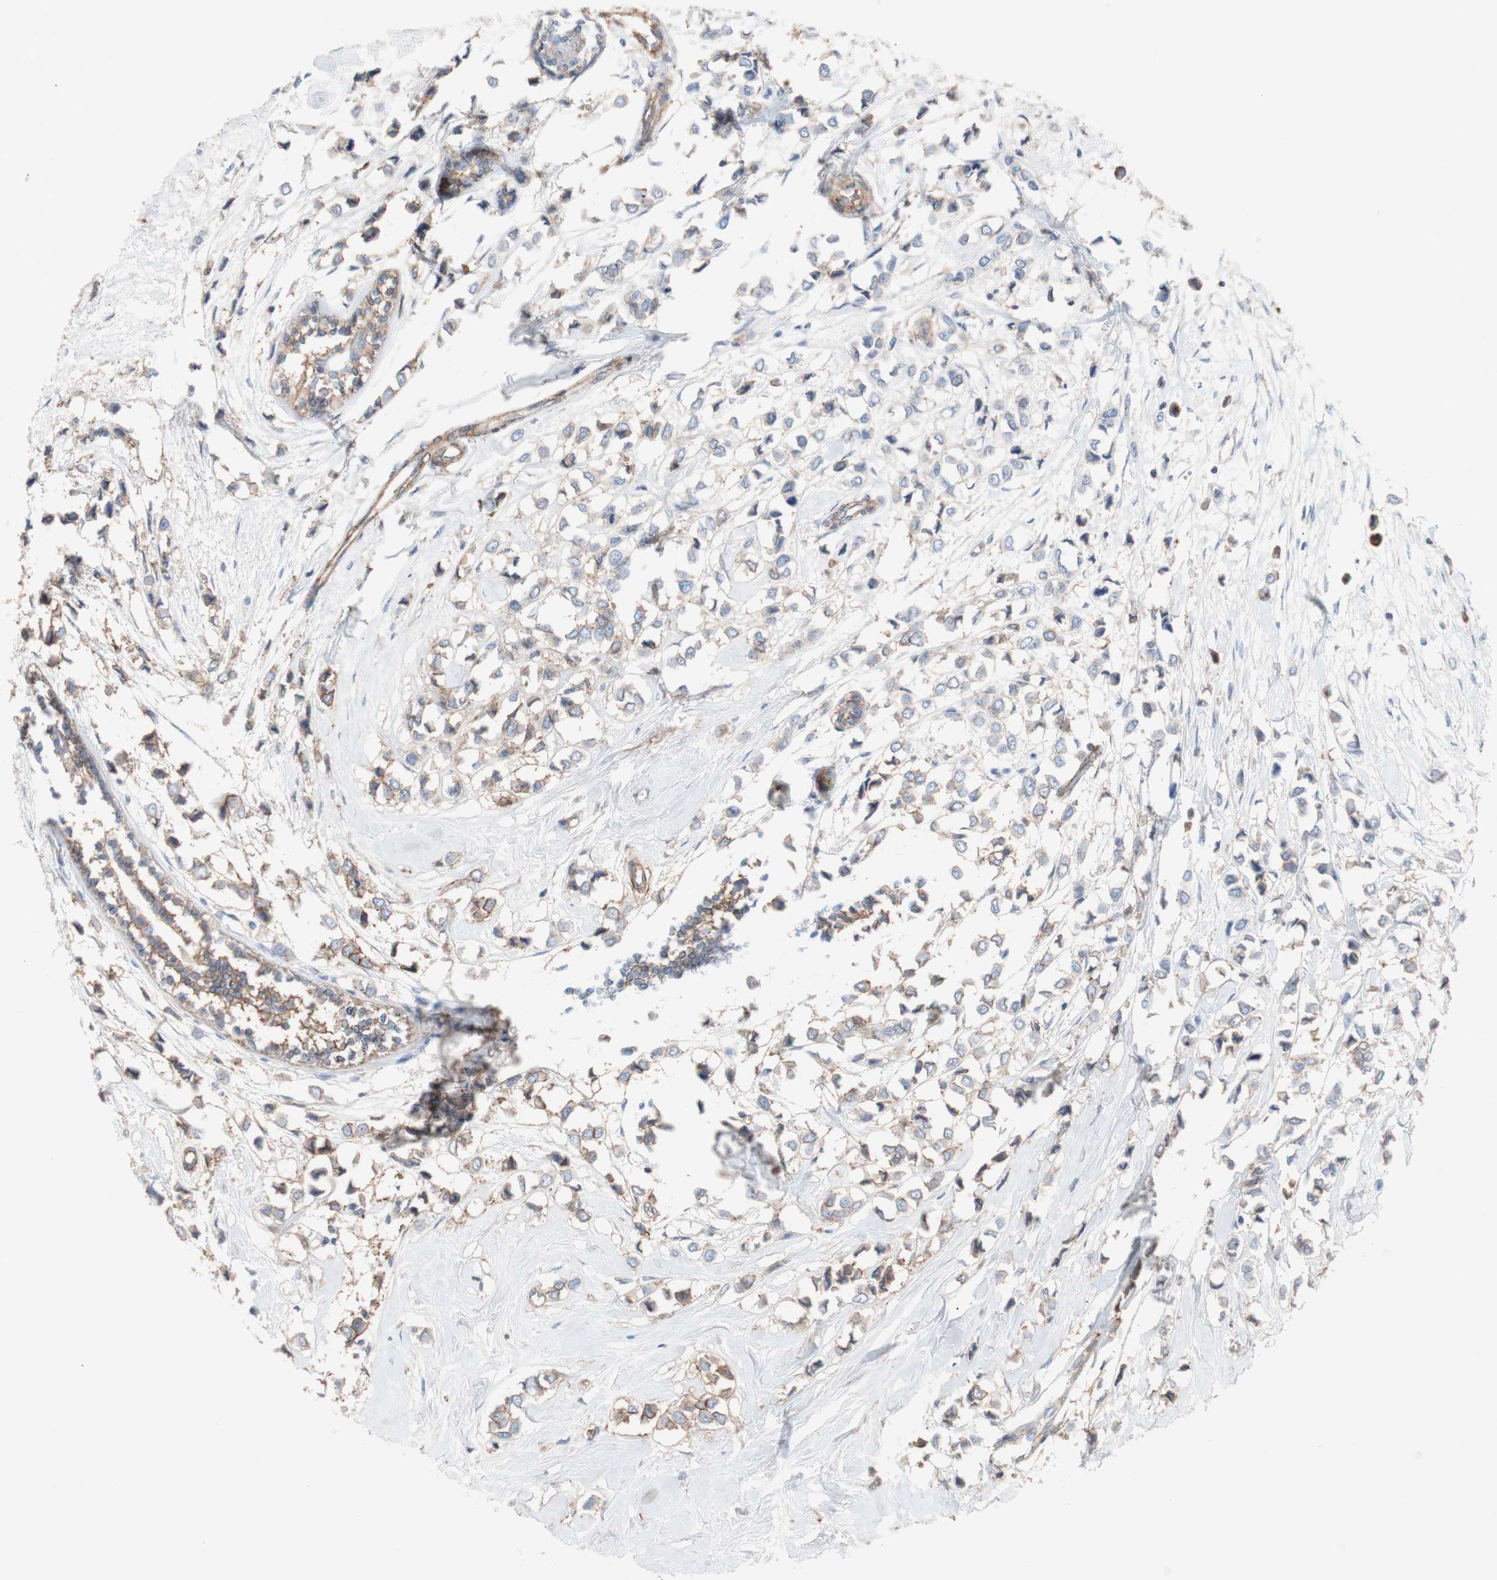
{"staining": {"intensity": "weak", "quantity": "25%-75%", "location": "cytoplasmic/membranous"}, "tissue": "breast cancer", "cell_type": "Tumor cells", "image_type": "cancer", "snomed": [{"axis": "morphology", "description": "Lobular carcinoma"}, {"axis": "topography", "description": "Breast"}], "caption": "The histopathology image shows a brown stain indicating the presence of a protein in the cytoplasmic/membranous of tumor cells in breast cancer.", "gene": "ATP2A3", "patient": {"sex": "female", "age": 51}}